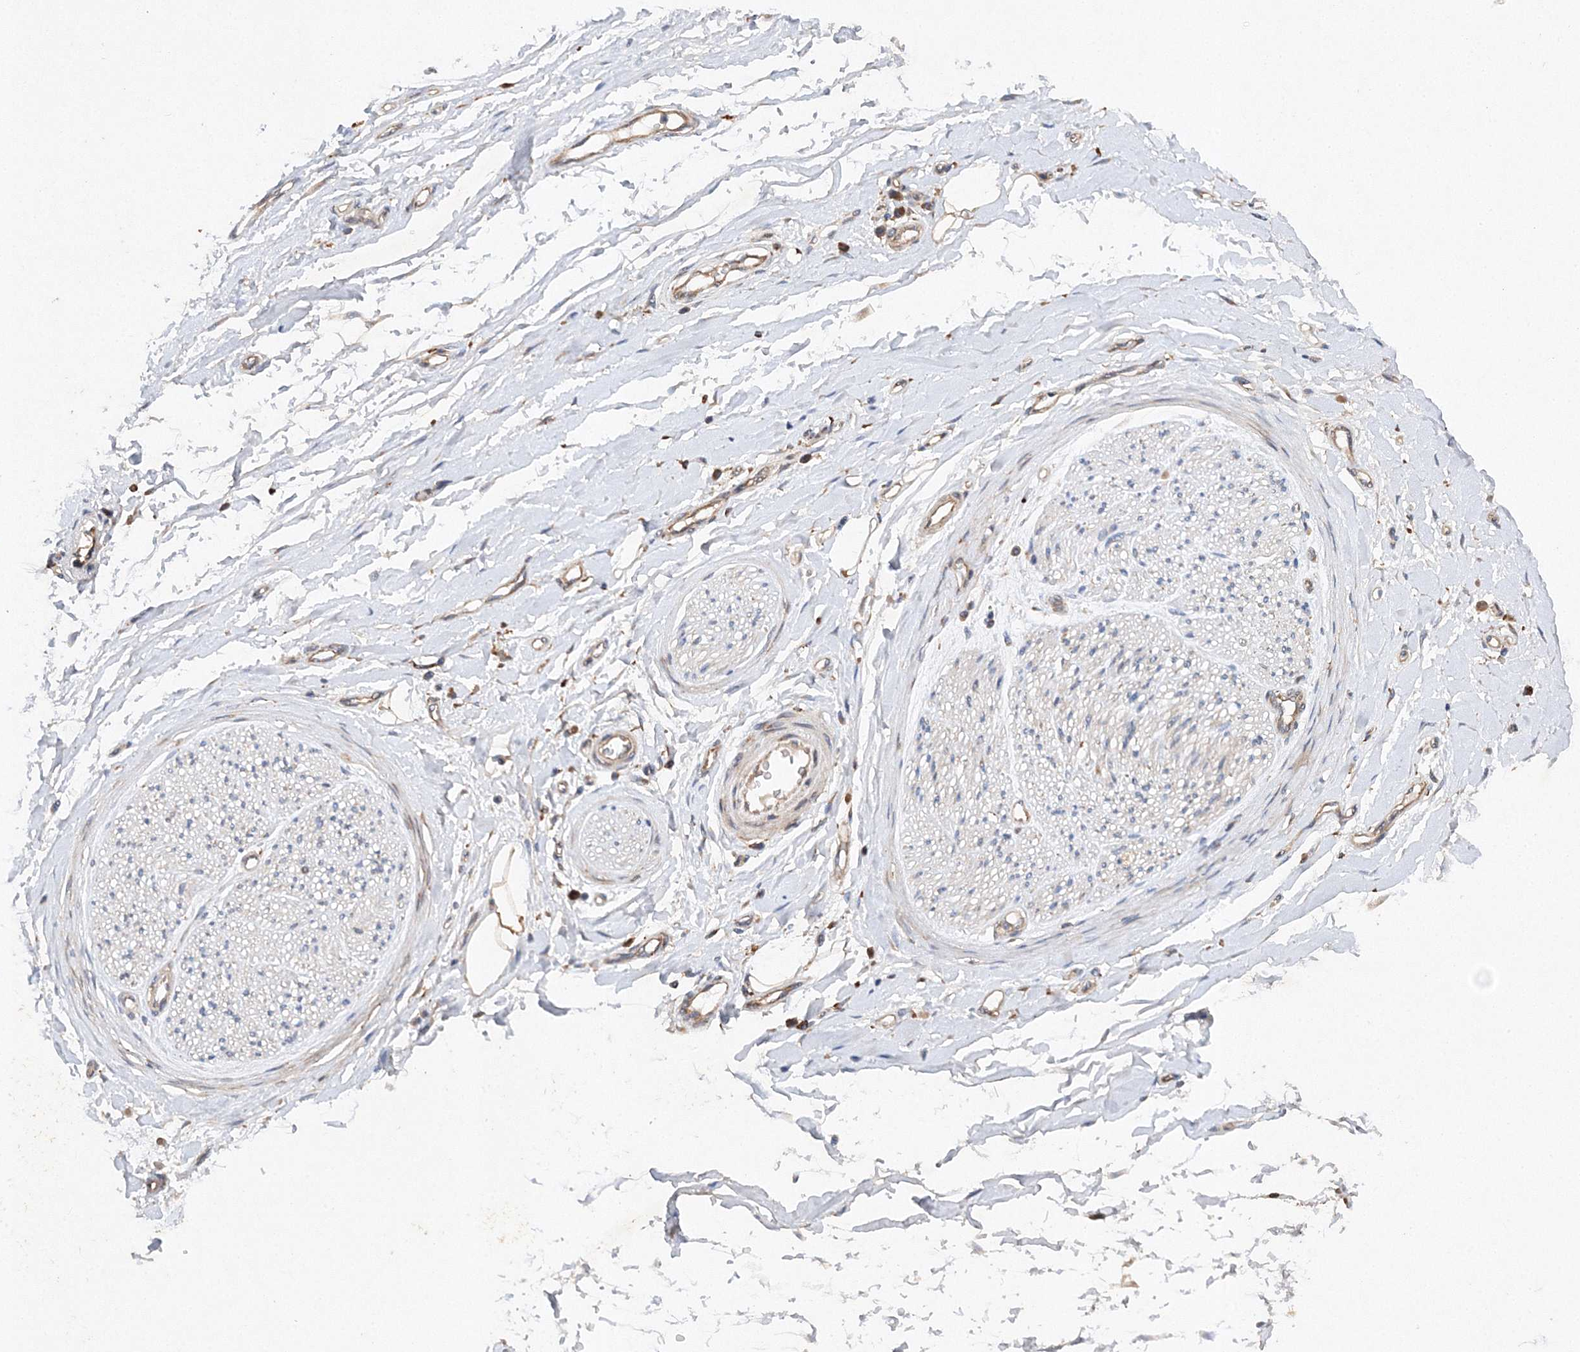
{"staining": {"intensity": "negative", "quantity": "none", "location": "none"}, "tissue": "adipose tissue", "cell_type": "Adipocytes", "image_type": "normal", "snomed": [{"axis": "morphology", "description": "Normal tissue, NOS"}, {"axis": "morphology", "description": "Adenocarcinoma, NOS"}, {"axis": "topography", "description": "Stomach, upper"}, {"axis": "topography", "description": "Peripheral nerve tissue"}], "caption": "Adipocytes show no significant positivity in unremarkable adipose tissue.", "gene": "SLC36A1", "patient": {"sex": "male", "age": 62}}